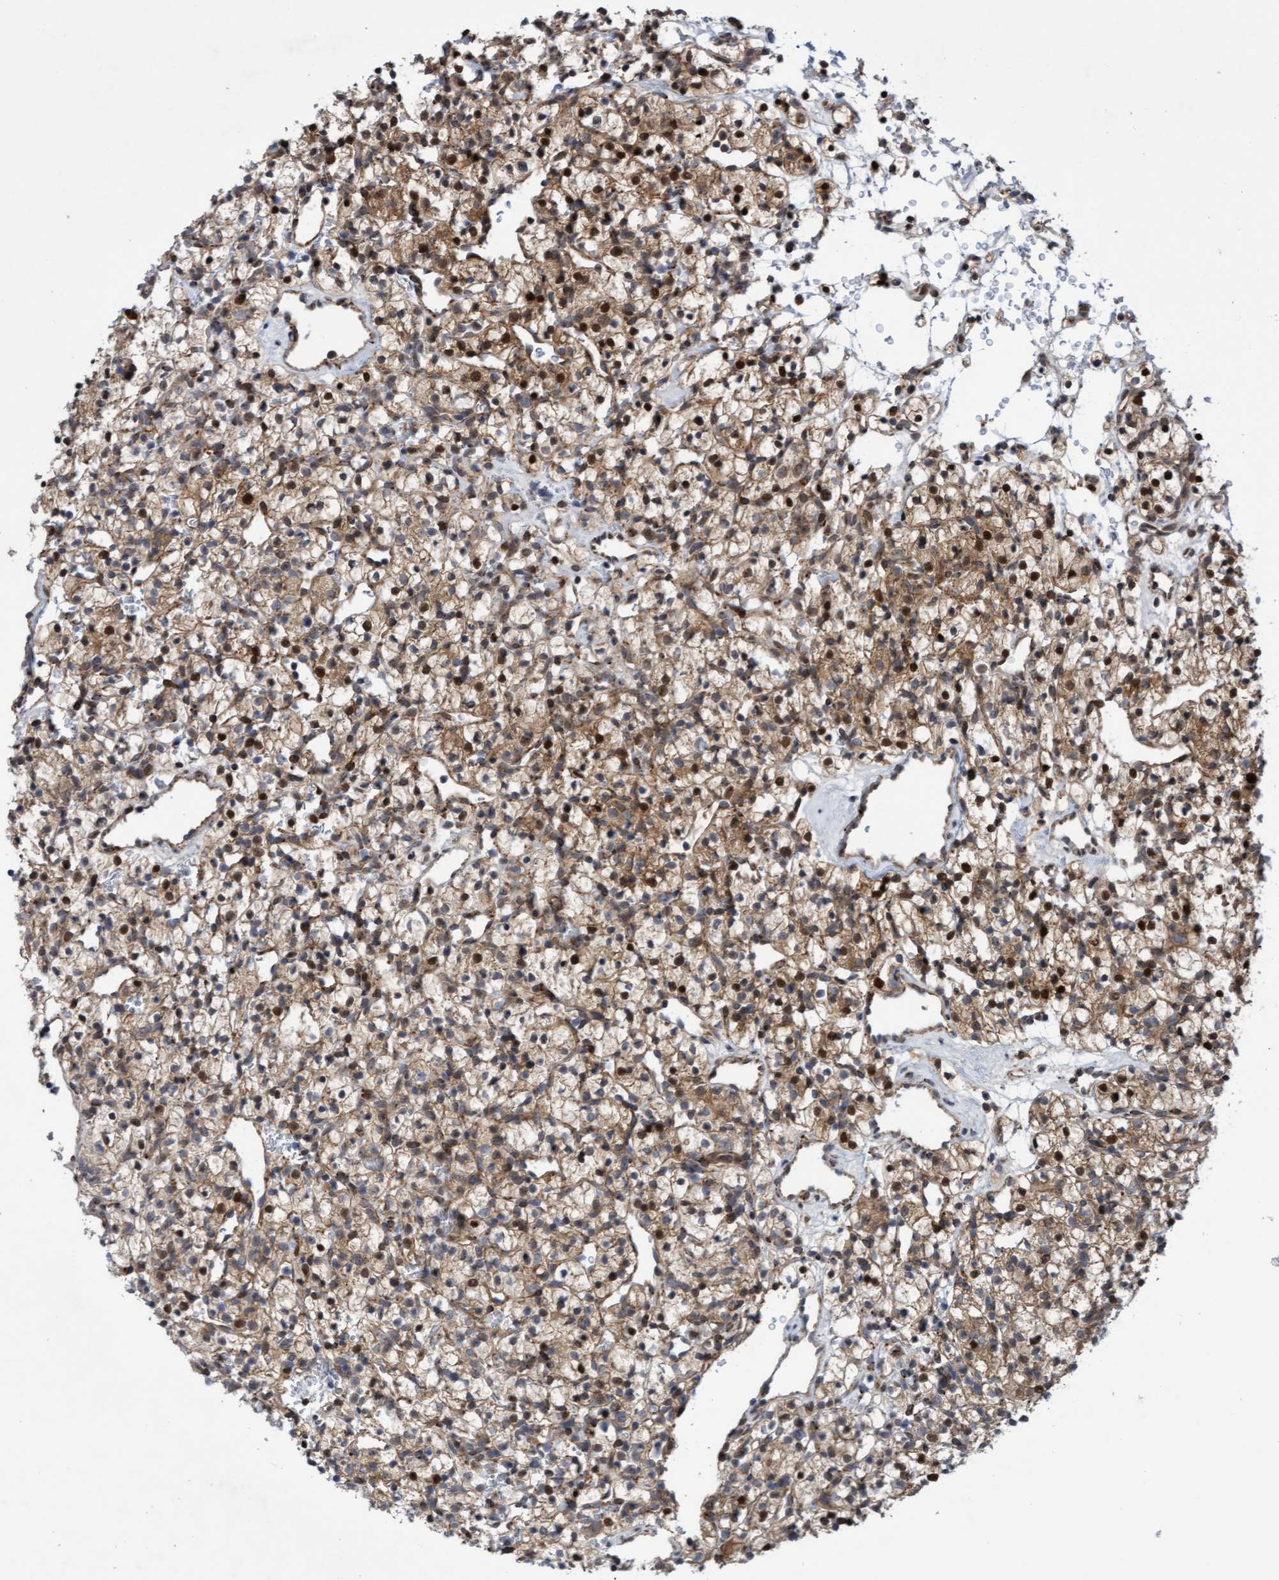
{"staining": {"intensity": "moderate", "quantity": ">75%", "location": "cytoplasmic/membranous"}, "tissue": "renal cancer", "cell_type": "Tumor cells", "image_type": "cancer", "snomed": [{"axis": "morphology", "description": "Adenocarcinoma, NOS"}, {"axis": "topography", "description": "Kidney"}], "caption": "IHC of human renal cancer shows medium levels of moderate cytoplasmic/membranous staining in about >75% of tumor cells. (DAB (3,3'-diaminobenzidine) IHC, brown staining for protein, blue staining for nuclei).", "gene": "TANC2", "patient": {"sex": "female", "age": 57}}